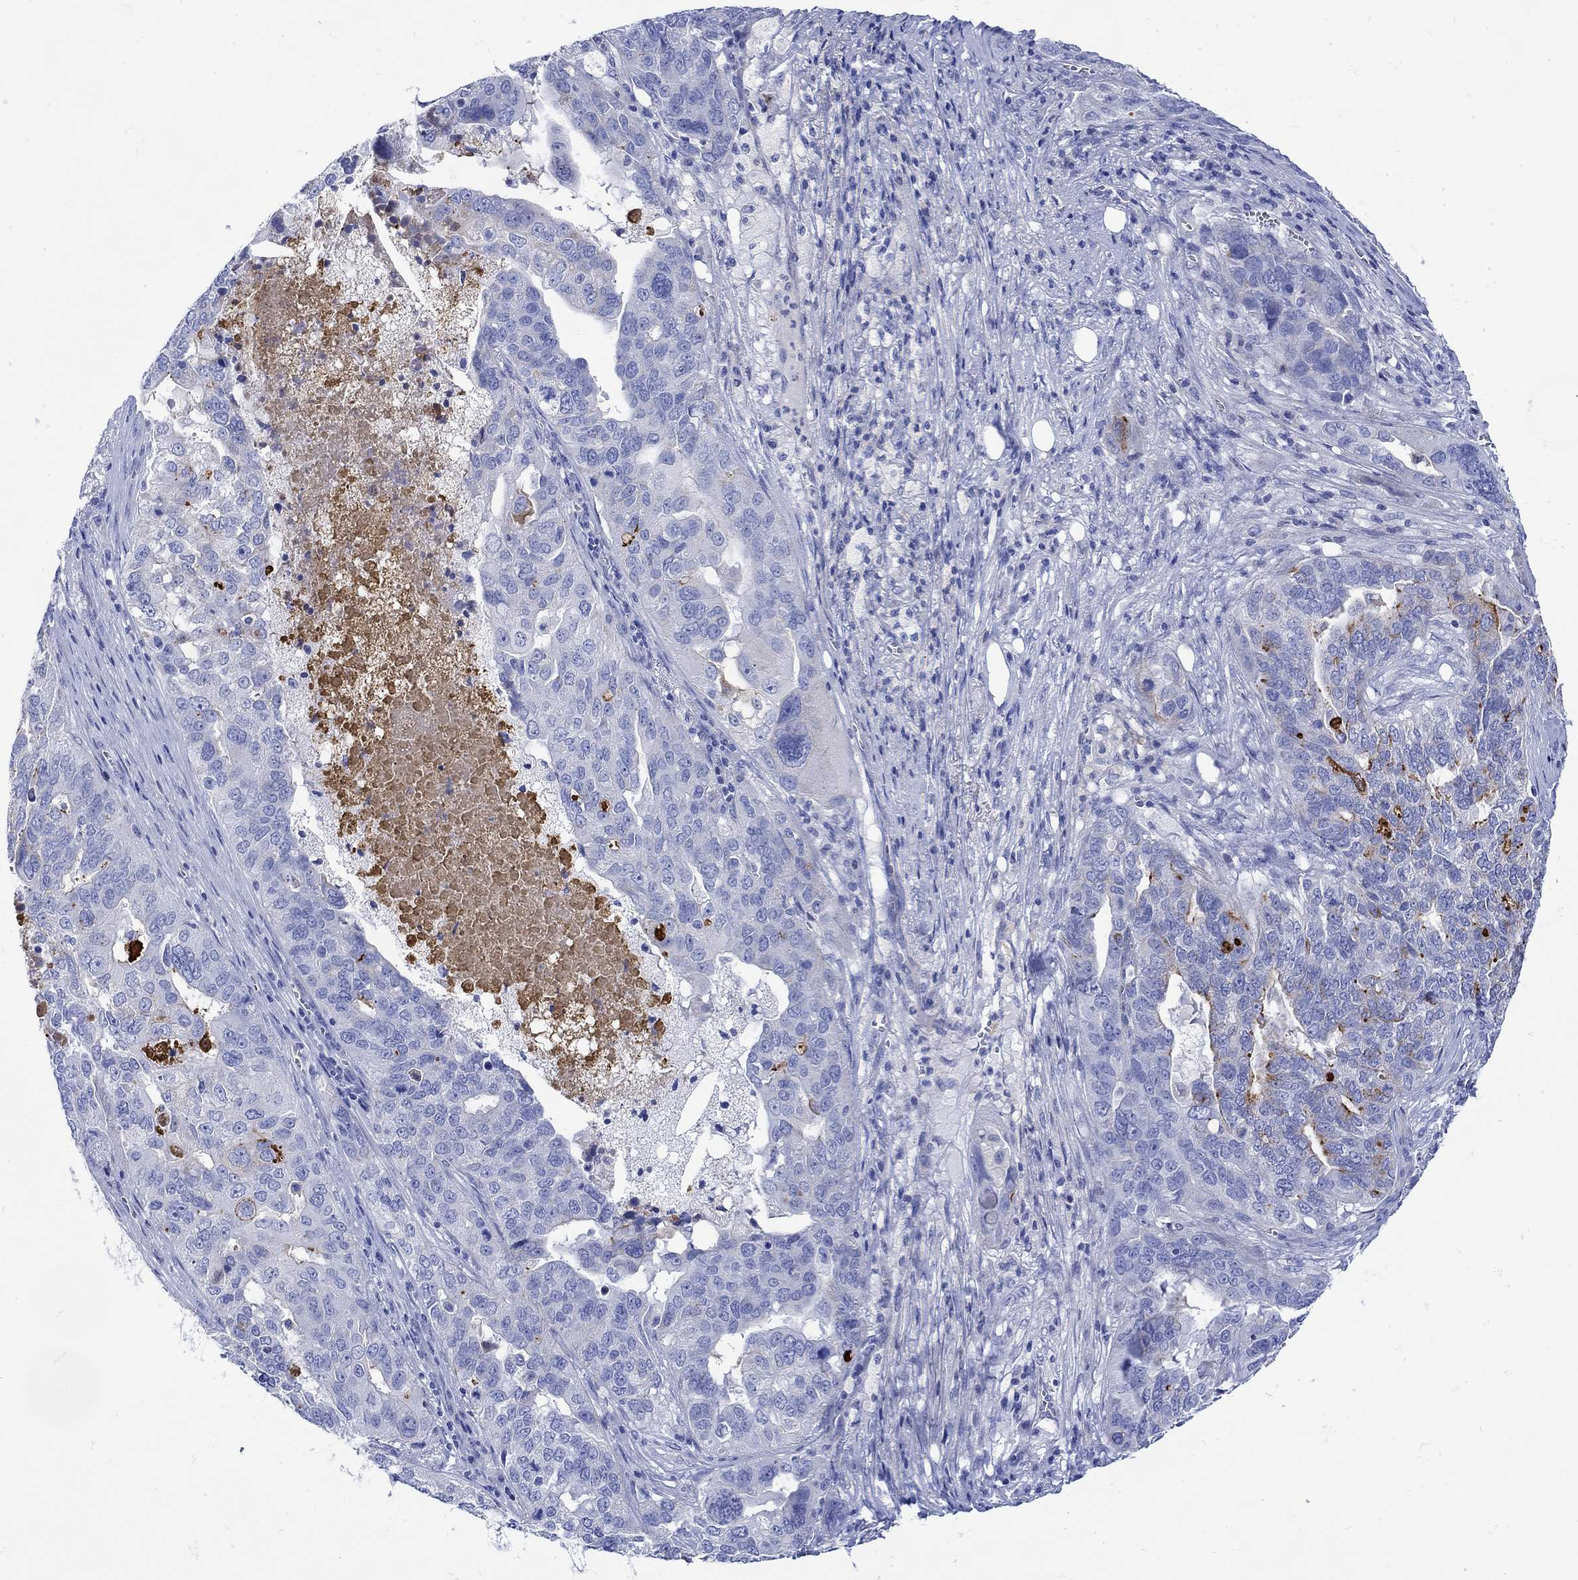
{"staining": {"intensity": "strong", "quantity": "<25%", "location": "cytoplasmic/membranous"}, "tissue": "ovarian cancer", "cell_type": "Tumor cells", "image_type": "cancer", "snomed": [{"axis": "morphology", "description": "Carcinoma, endometroid"}, {"axis": "topography", "description": "Soft tissue"}, {"axis": "topography", "description": "Ovary"}], "caption": "A photomicrograph of ovarian endometroid carcinoma stained for a protein demonstrates strong cytoplasmic/membranous brown staining in tumor cells.", "gene": "ANKMY1", "patient": {"sex": "female", "age": 52}}